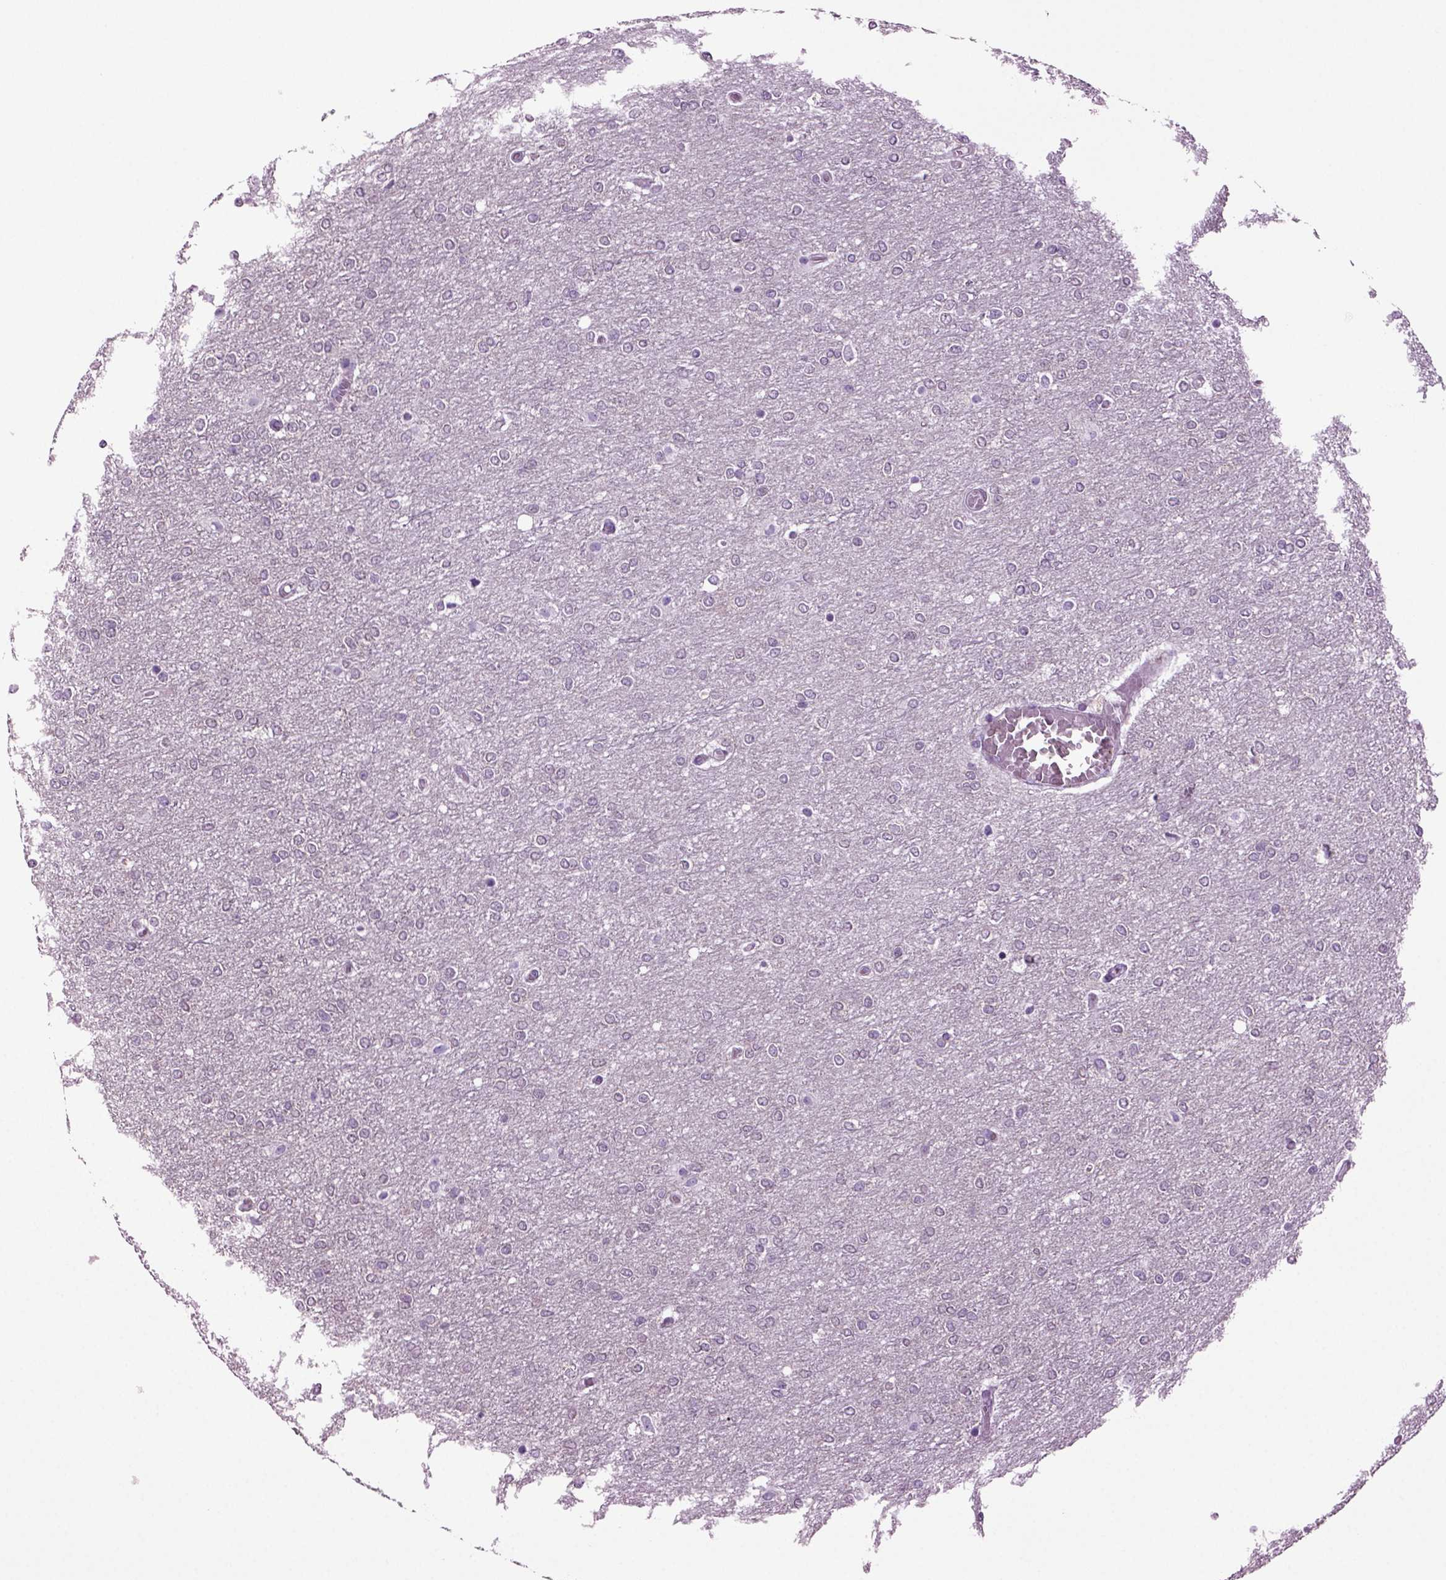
{"staining": {"intensity": "negative", "quantity": "none", "location": "none"}, "tissue": "glioma", "cell_type": "Tumor cells", "image_type": "cancer", "snomed": [{"axis": "morphology", "description": "Glioma, malignant, High grade"}, {"axis": "topography", "description": "Brain"}], "caption": "Image shows no significant protein positivity in tumor cells of high-grade glioma (malignant). The staining was performed using DAB (3,3'-diaminobenzidine) to visualize the protein expression in brown, while the nuclei were stained in blue with hematoxylin (Magnification: 20x).", "gene": "PLCH2", "patient": {"sex": "female", "age": 61}}